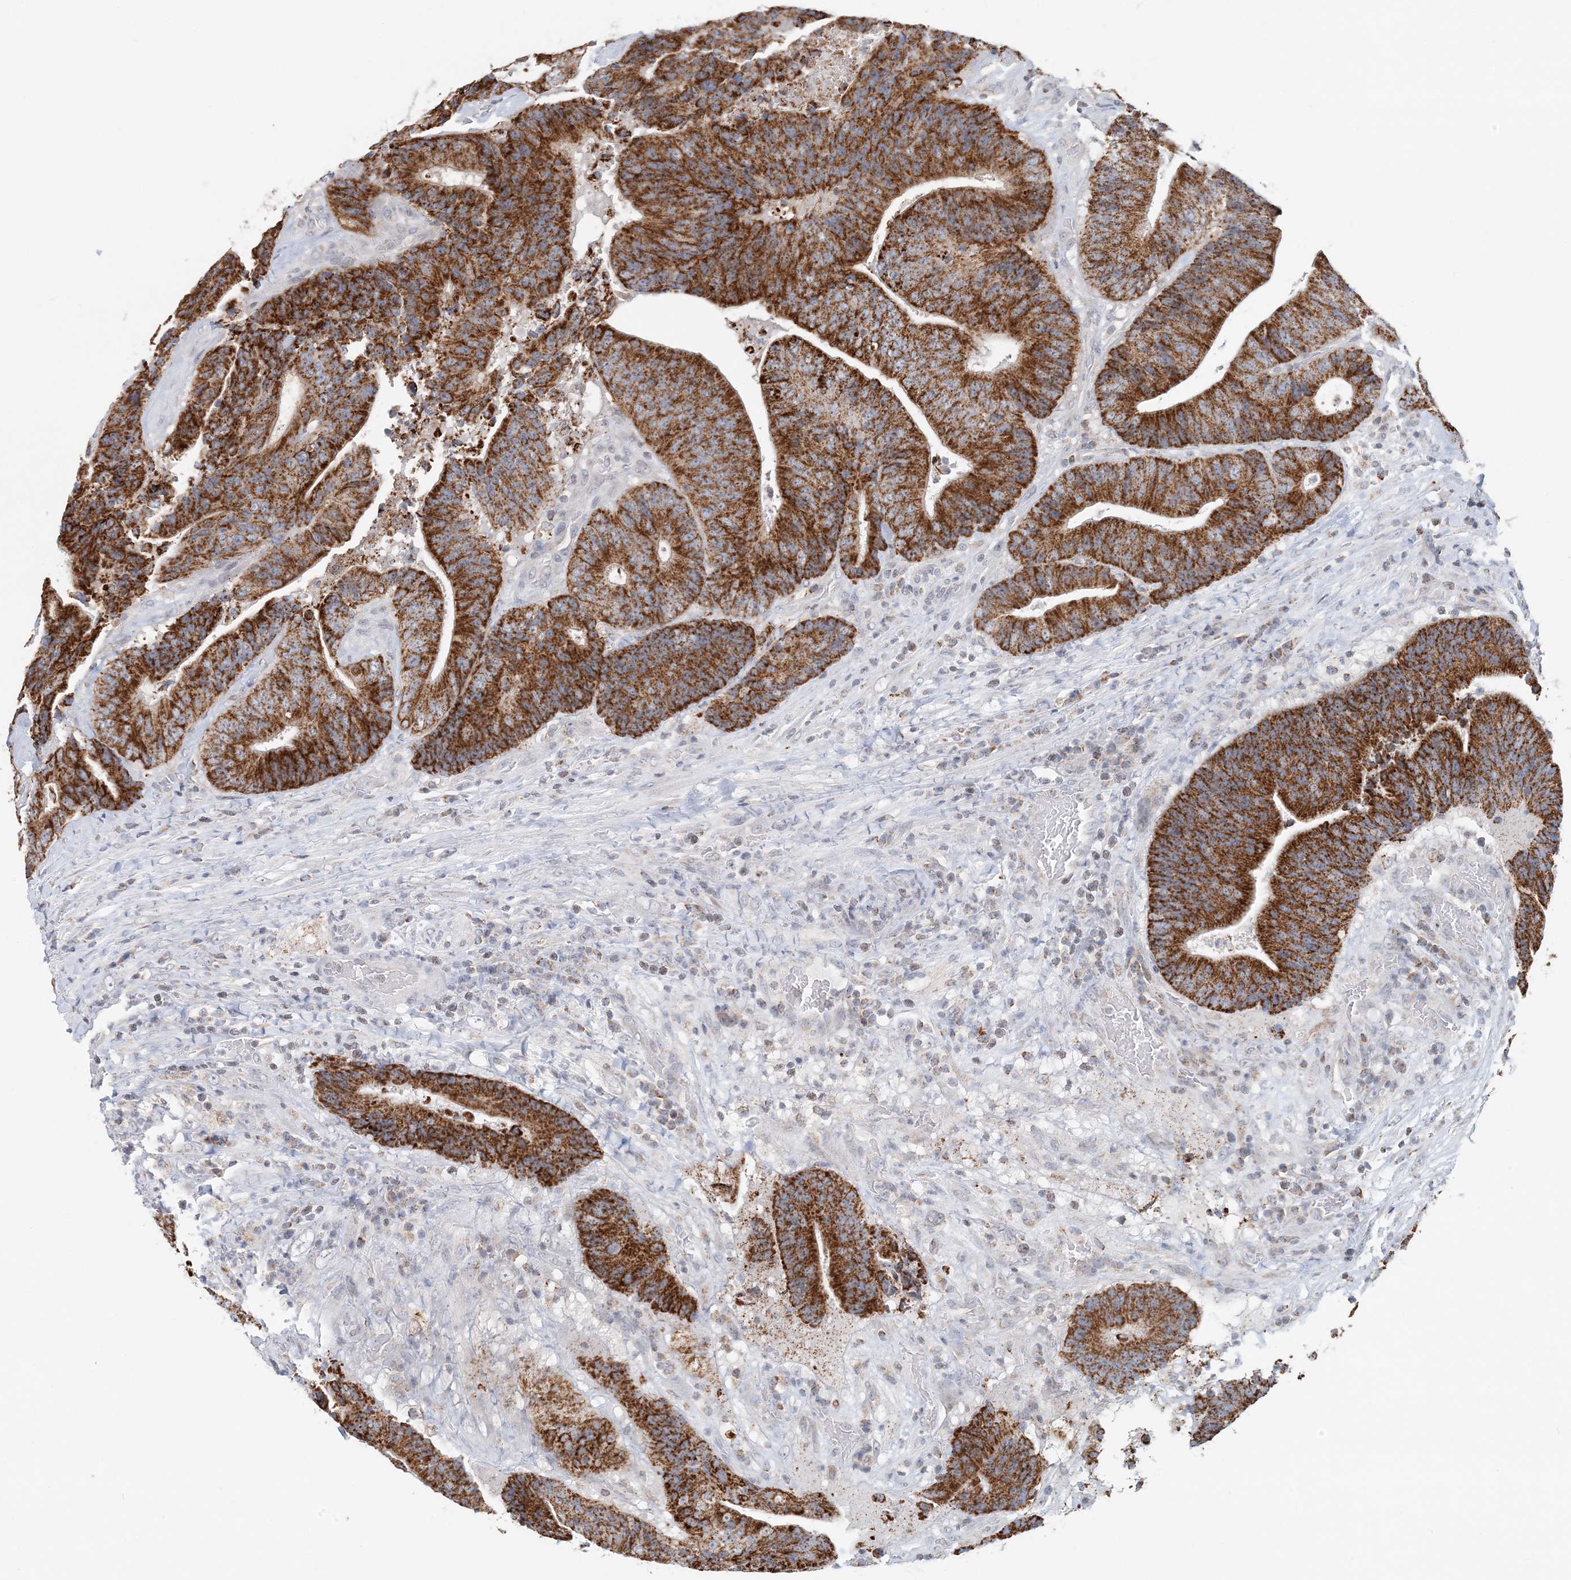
{"staining": {"intensity": "strong", "quantity": ">75%", "location": "cytoplasmic/membranous"}, "tissue": "colorectal cancer", "cell_type": "Tumor cells", "image_type": "cancer", "snomed": [{"axis": "morphology", "description": "Adenocarcinoma, NOS"}, {"axis": "topography", "description": "Rectum"}], "caption": "Tumor cells demonstrate high levels of strong cytoplasmic/membranous positivity in about >75% of cells in colorectal adenocarcinoma.", "gene": "BDH1", "patient": {"sex": "male", "age": 72}}